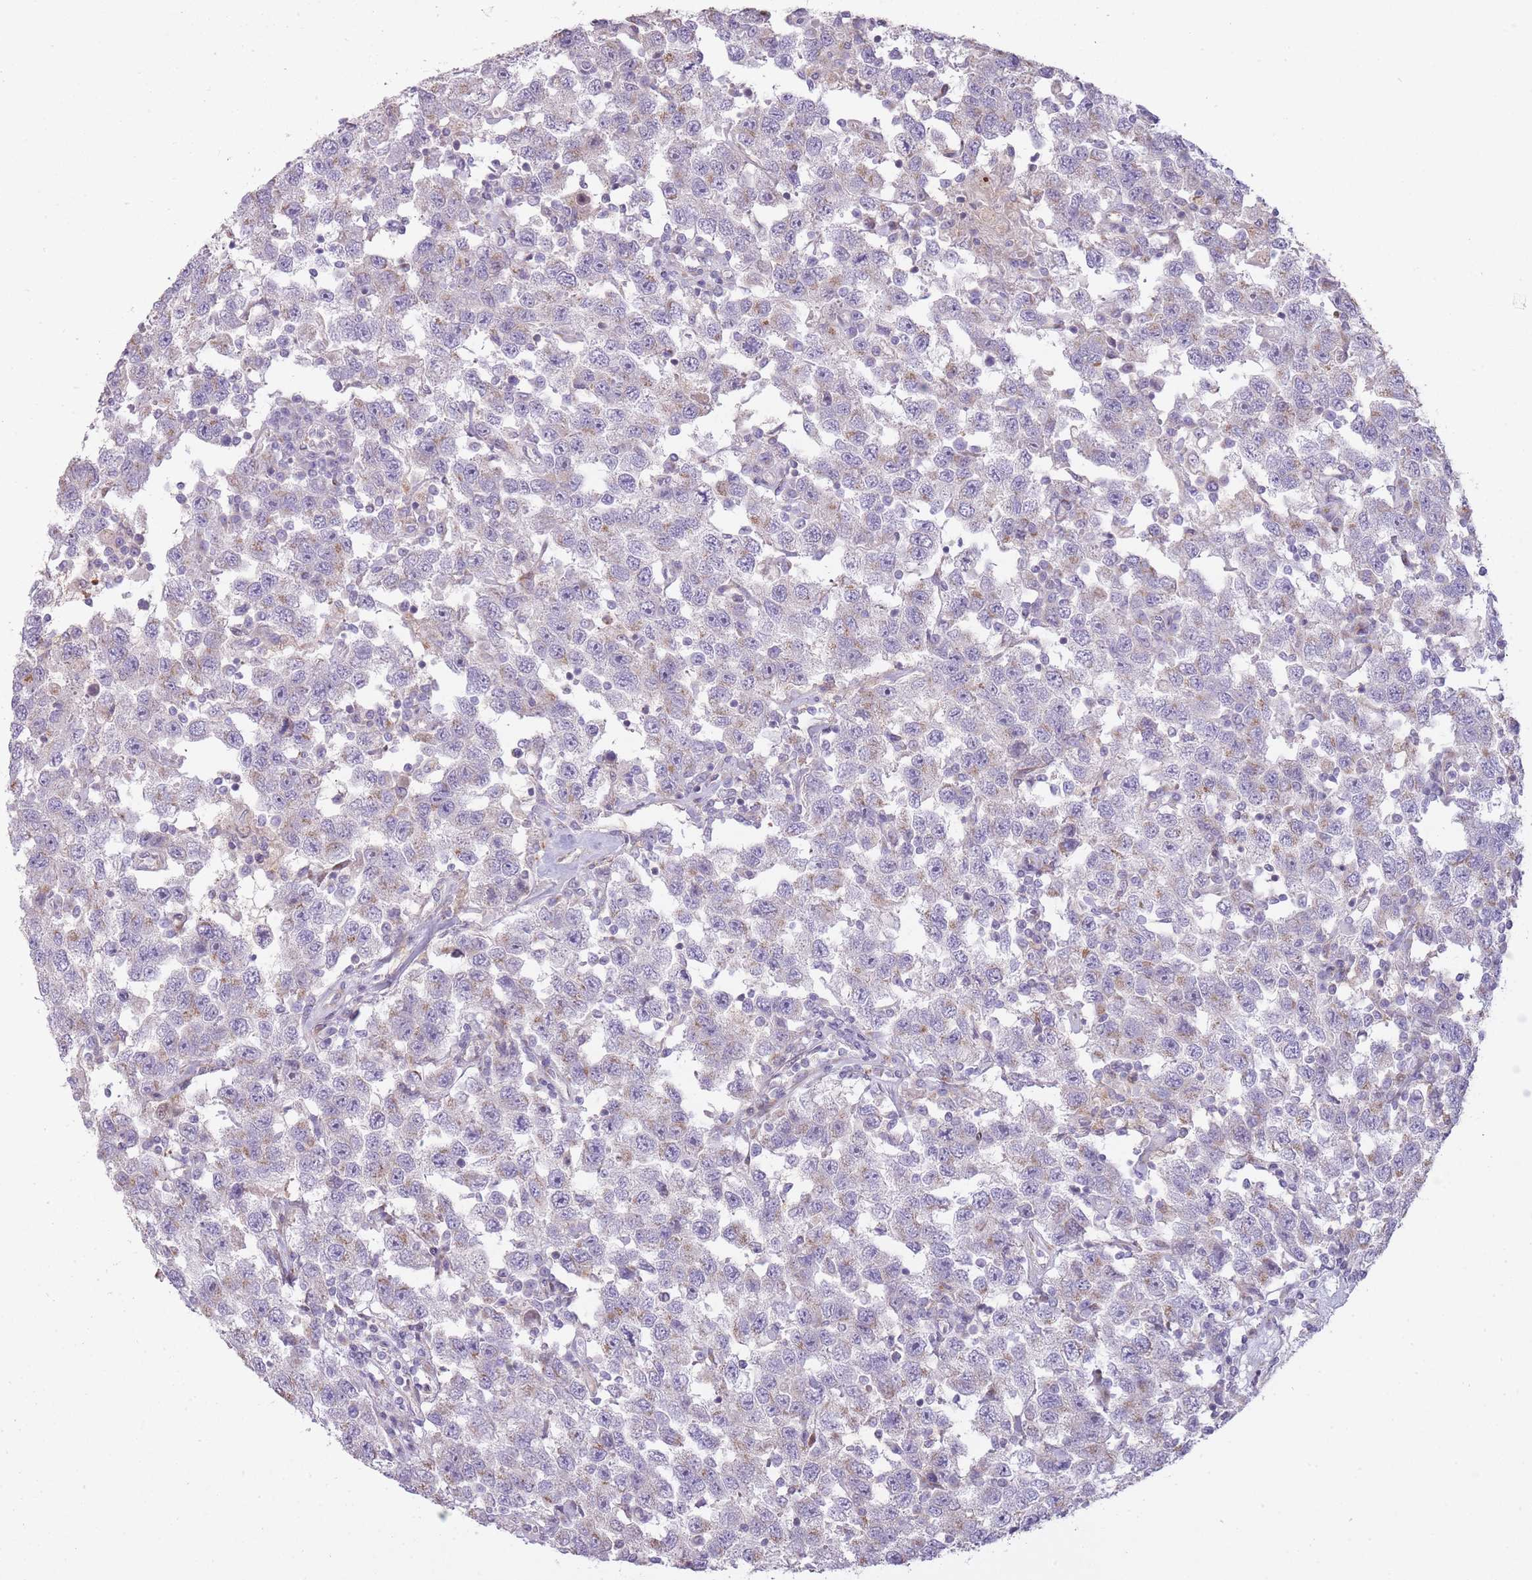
{"staining": {"intensity": "weak", "quantity": "<25%", "location": "cytoplasmic/membranous"}, "tissue": "testis cancer", "cell_type": "Tumor cells", "image_type": "cancer", "snomed": [{"axis": "morphology", "description": "Seminoma, NOS"}, {"axis": "topography", "description": "Testis"}], "caption": "This is an IHC photomicrograph of testis cancer. There is no staining in tumor cells.", "gene": "PPP3R2", "patient": {"sex": "male", "age": 41}}